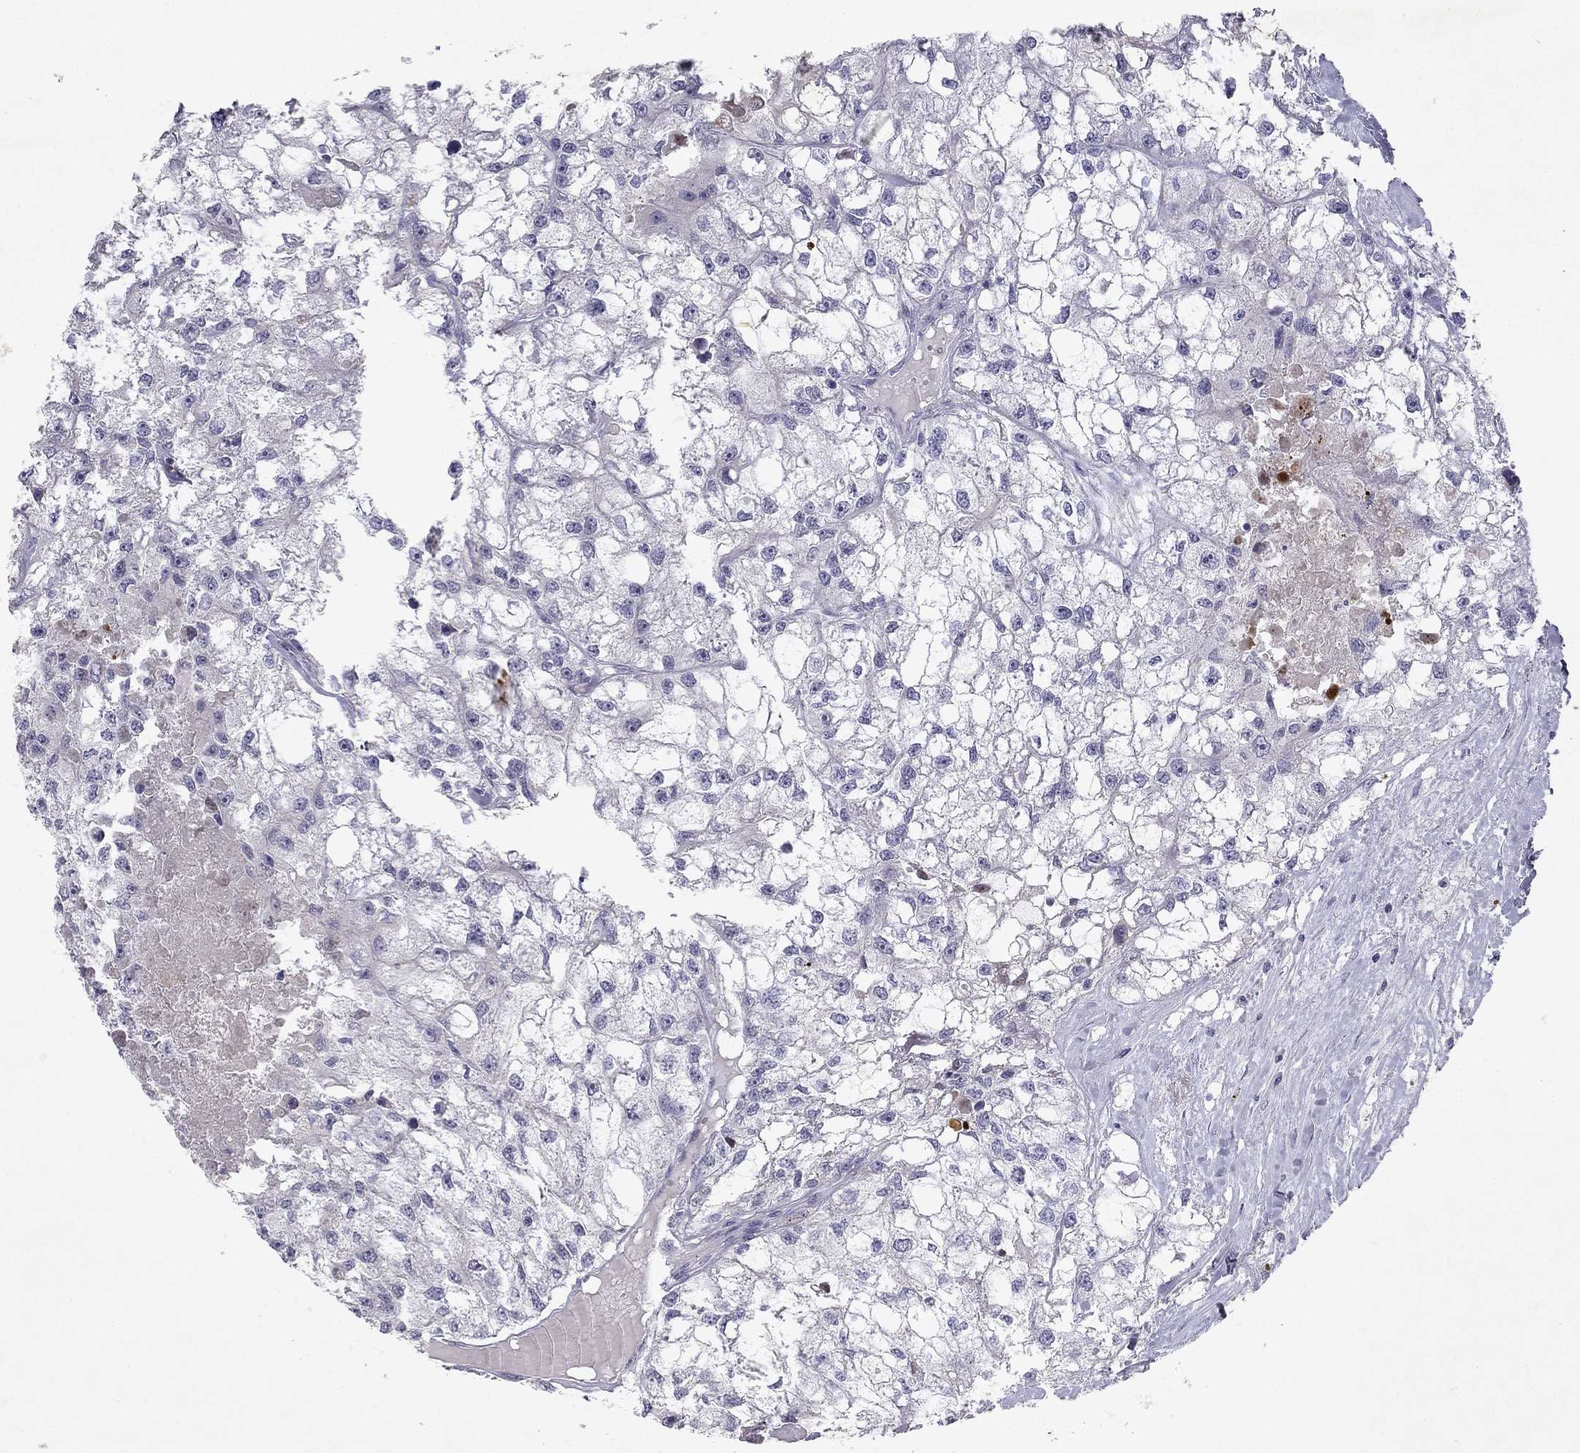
{"staining": {"intensity": "negative", "quantity": "none", "location": "none"}, "tissue": "renal cancer", "cell_type": "Tumor cells", "image_type": "cancer", "snomed": [{"axis": "morphology", "description": "Adenocarcinoma, NOS"}, {"axis": "topography", "description": "Kidney"}], "caption": "High magnification brightfield microscopy of renal cancer (adenocarcinoma) stained with DAB (3,3'-diaminobenzidine) (brown) and counterstained with hematoxylin (blue): tumor cells show no significant positivity.", "gene": "SLC6A4", "patient": {"sex": "male", "age": 56}}